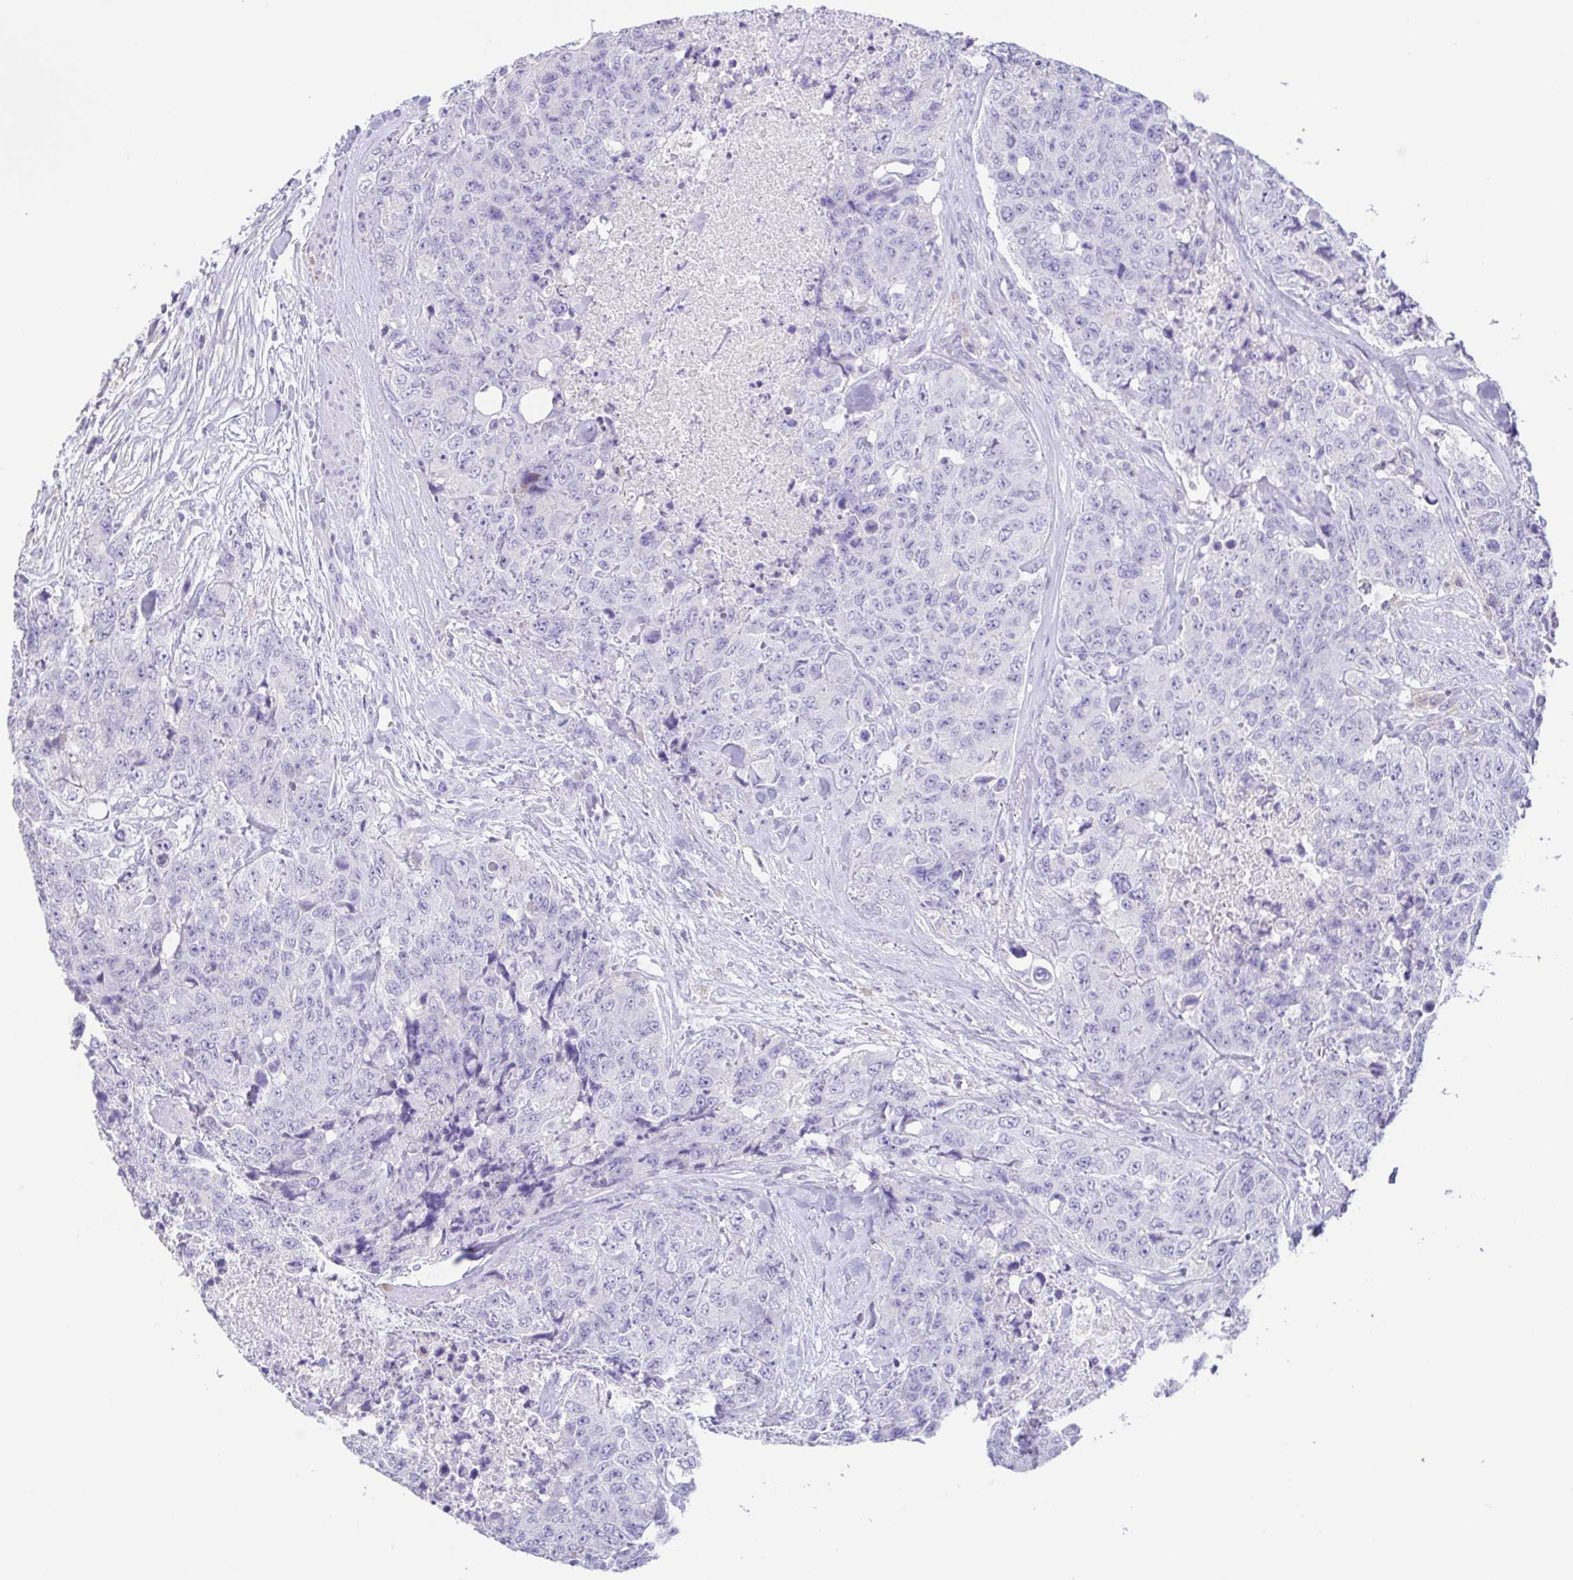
{"staining": {"intensity": "negative", "quantity": "none", "location": "none"}, "tissue": "urothelial cancer", "cell_type": "Tumor cells", "image_type": "cancer", "snomed": [{"axis": "morphology", "description": "Urothelial carcinoma, High grade"}, {"axis": "topography", "description": "Urinary bladder"}], "caption": "An immunohistochemistry photomicrograph of urothelial cancer is shown. There is no staining in tumor cells of urothelial cancer.", "gene": "ARPP21", "patient": {"sex": "female", "age": 78}}